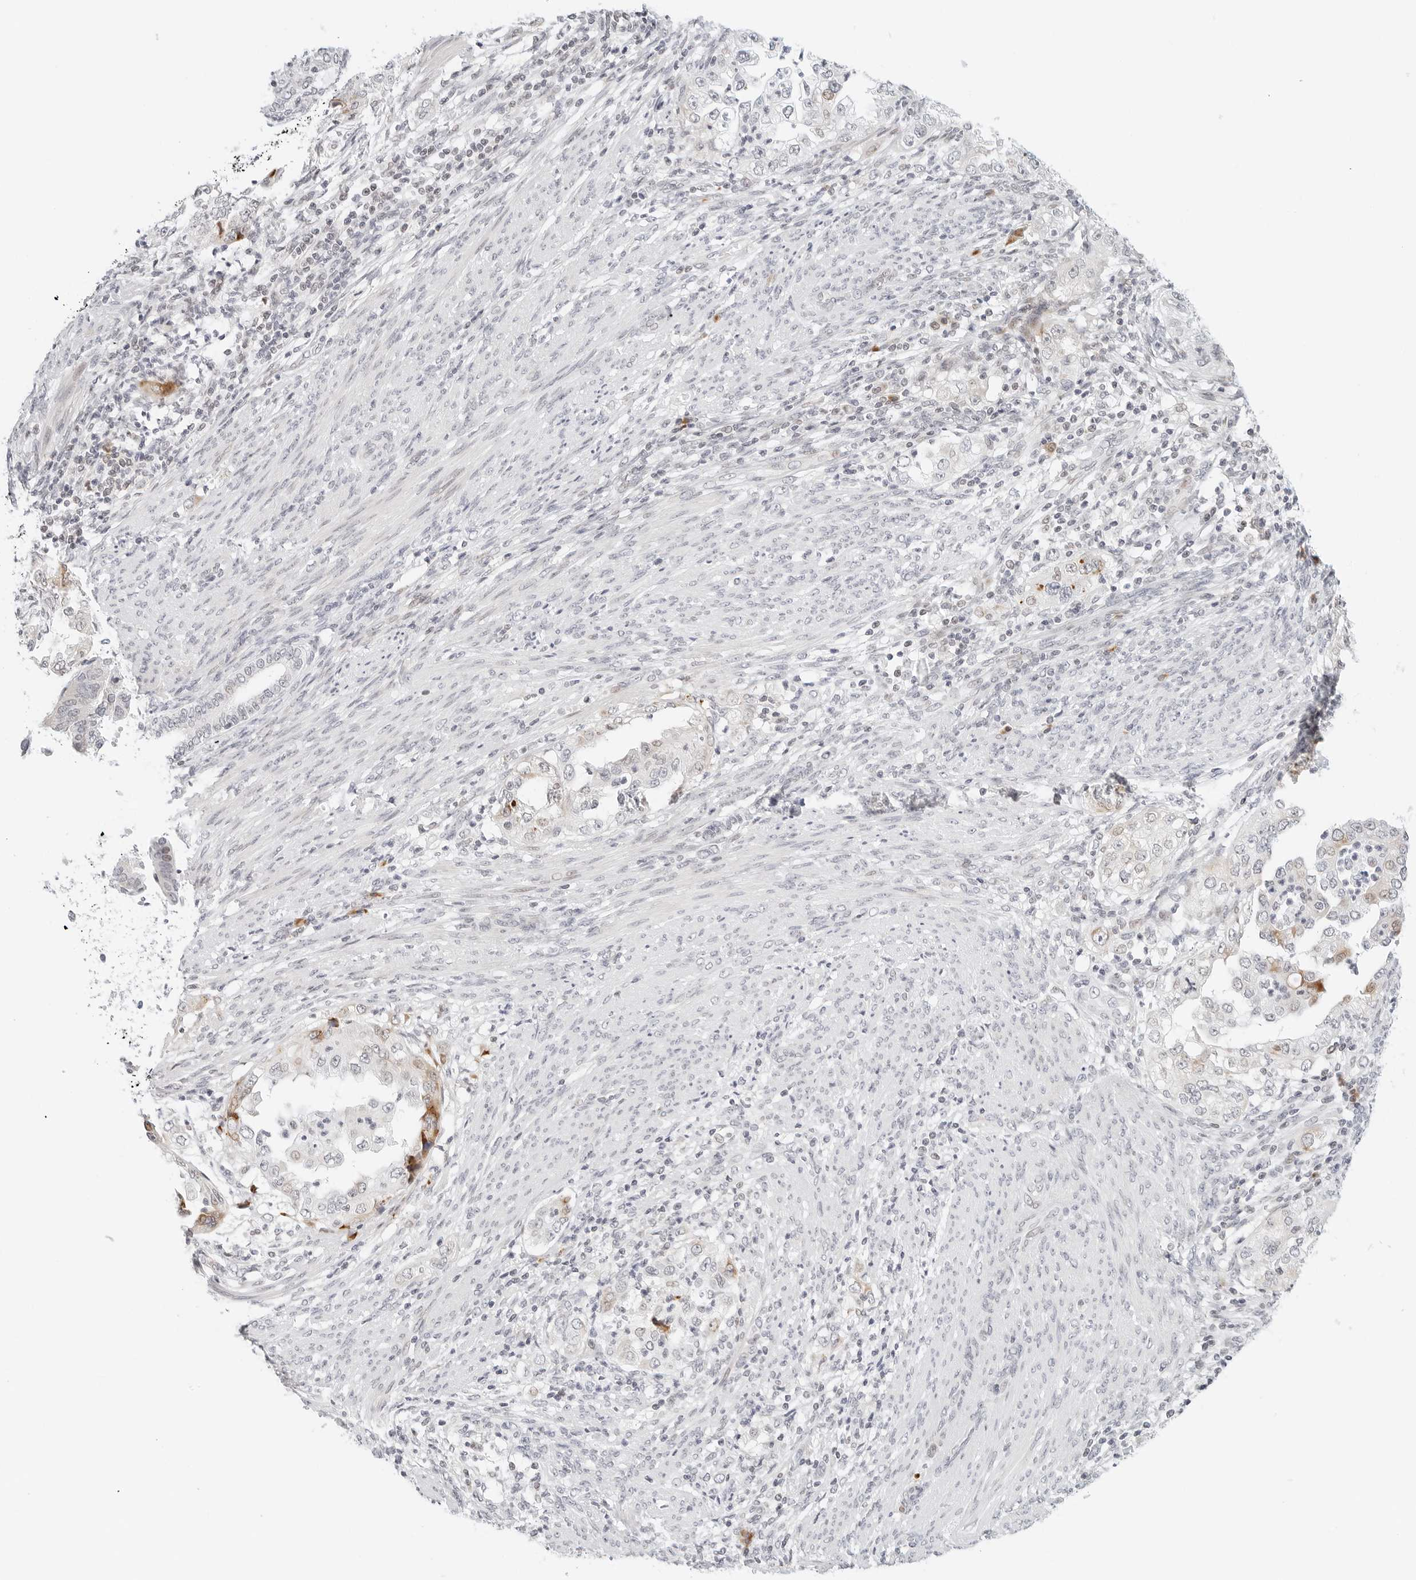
{"staining": {"intensity": "moderate", "quantity": "<25%", "location": "cytoplasmic/membranous"}, "tissue": "endometrial cancer", "cell_type": "Tumor cells", "image_type": "cancer", "snomed": [{"axis": "morphology", "description": "Adenocarcinoma, NOS"}, {"axis": "topography", "description": "Endometrium"}], "caption": "Tumor cells show low levels of moderate cytoplasmic/membranous expression in about <25% of cells in human endometrial cancer (adenocarcinoma). (IHC, brightfield microscopy, high magnification).", "gene": "PARP10", "patient": {"sex": "female", "age": 85}}